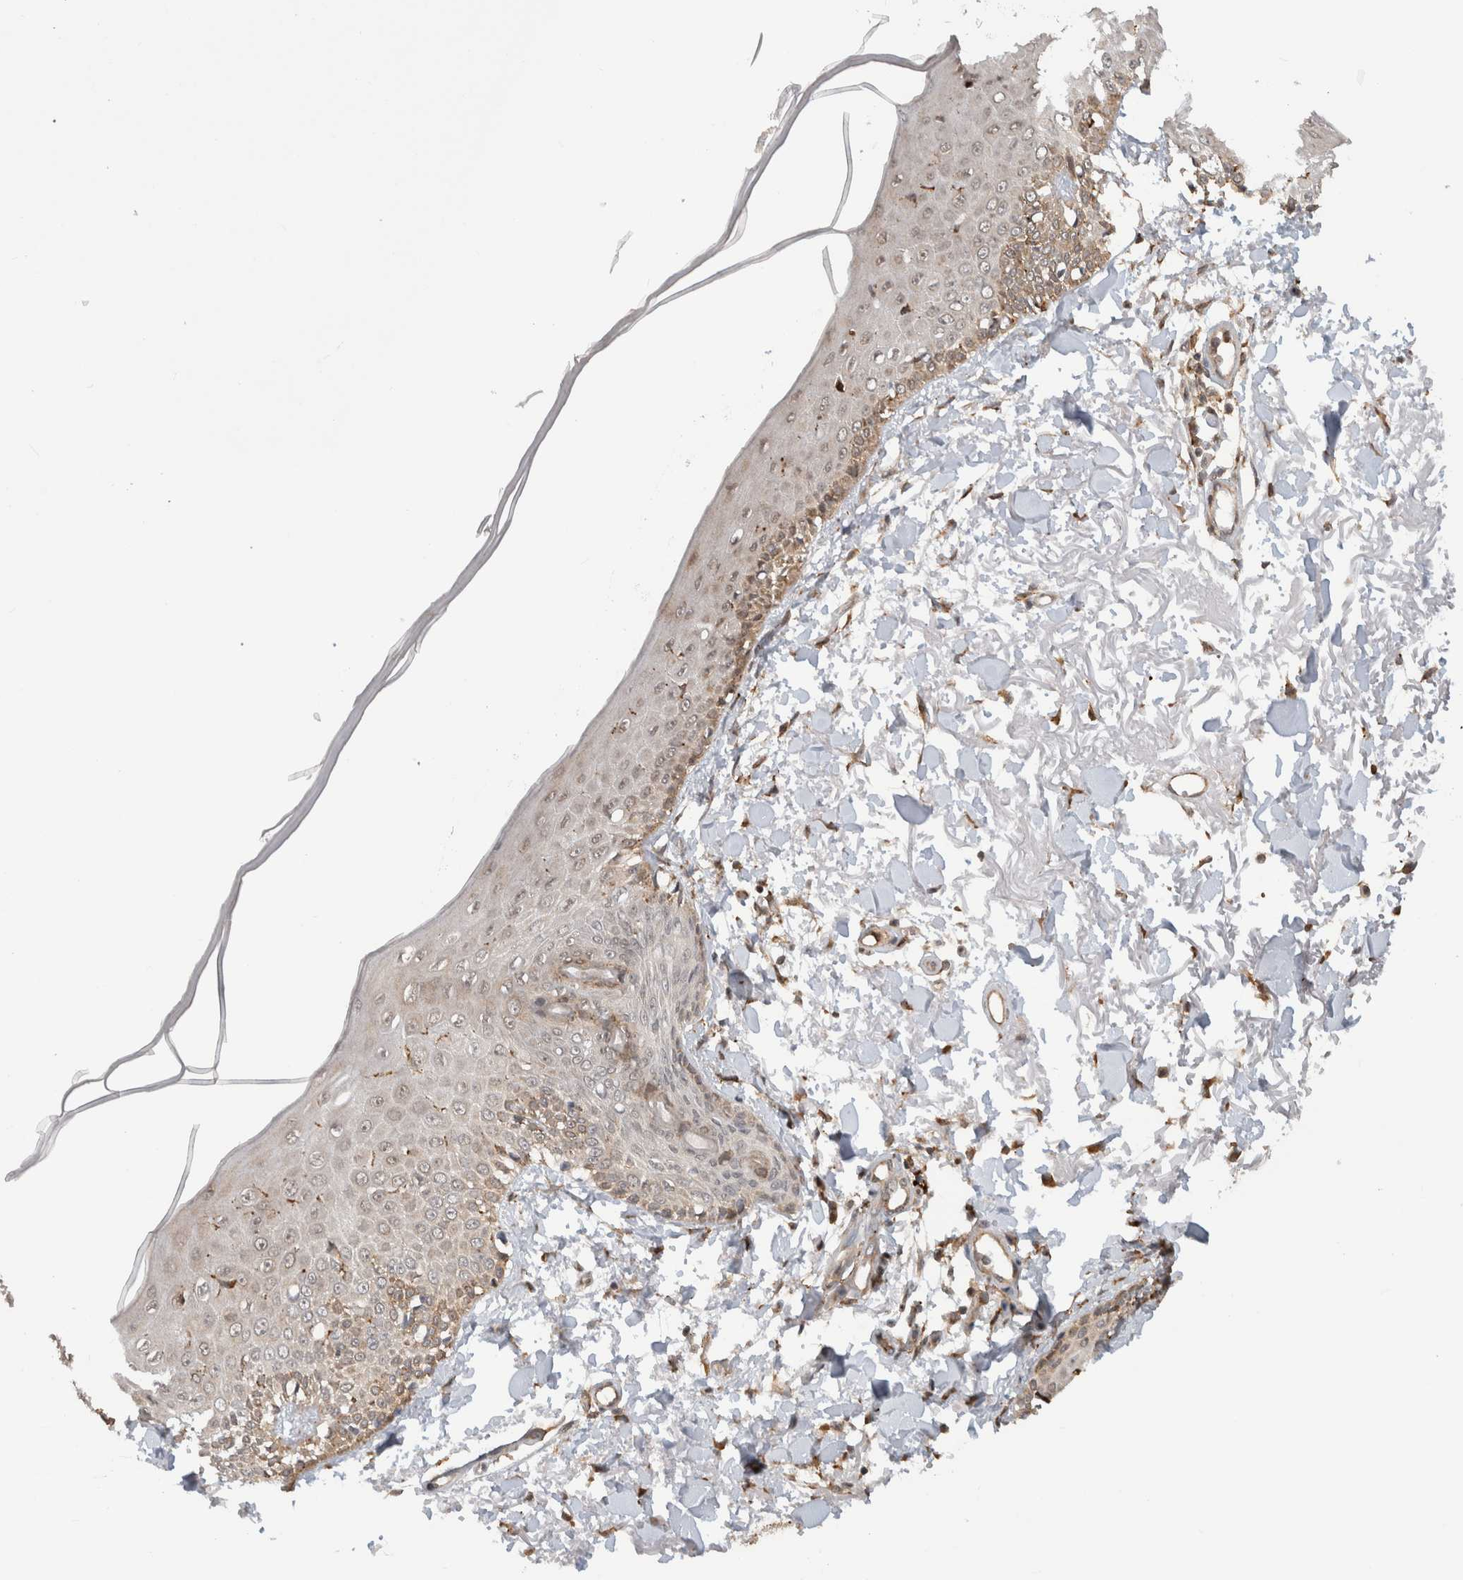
{"staining": {"intensity": "moderate", "quantity": ">75%", "location": "cytoplasmic/membranous"}, "tissue": "skin", "cell_type": "Fibroblasts", "image_type": "normal", "snomed": [{"axis": "morphology", "description": "Normal tissue, NOS"}, {"axis": "morphology", "description": "Squamous cell carcinoma, NOS"}, {"axis": "topography", "description": "Skin"}, {"axis": "topography", "description": "Peripheral nerve tissue"}], "caption": "Immunohistochemical staining of normal skin displays moderate cytoplasmic/membranous protein positivity in about >75% of fibroblasts.", "gene": "MS4A7", "patient": {"sex": "male", "age": 83}}